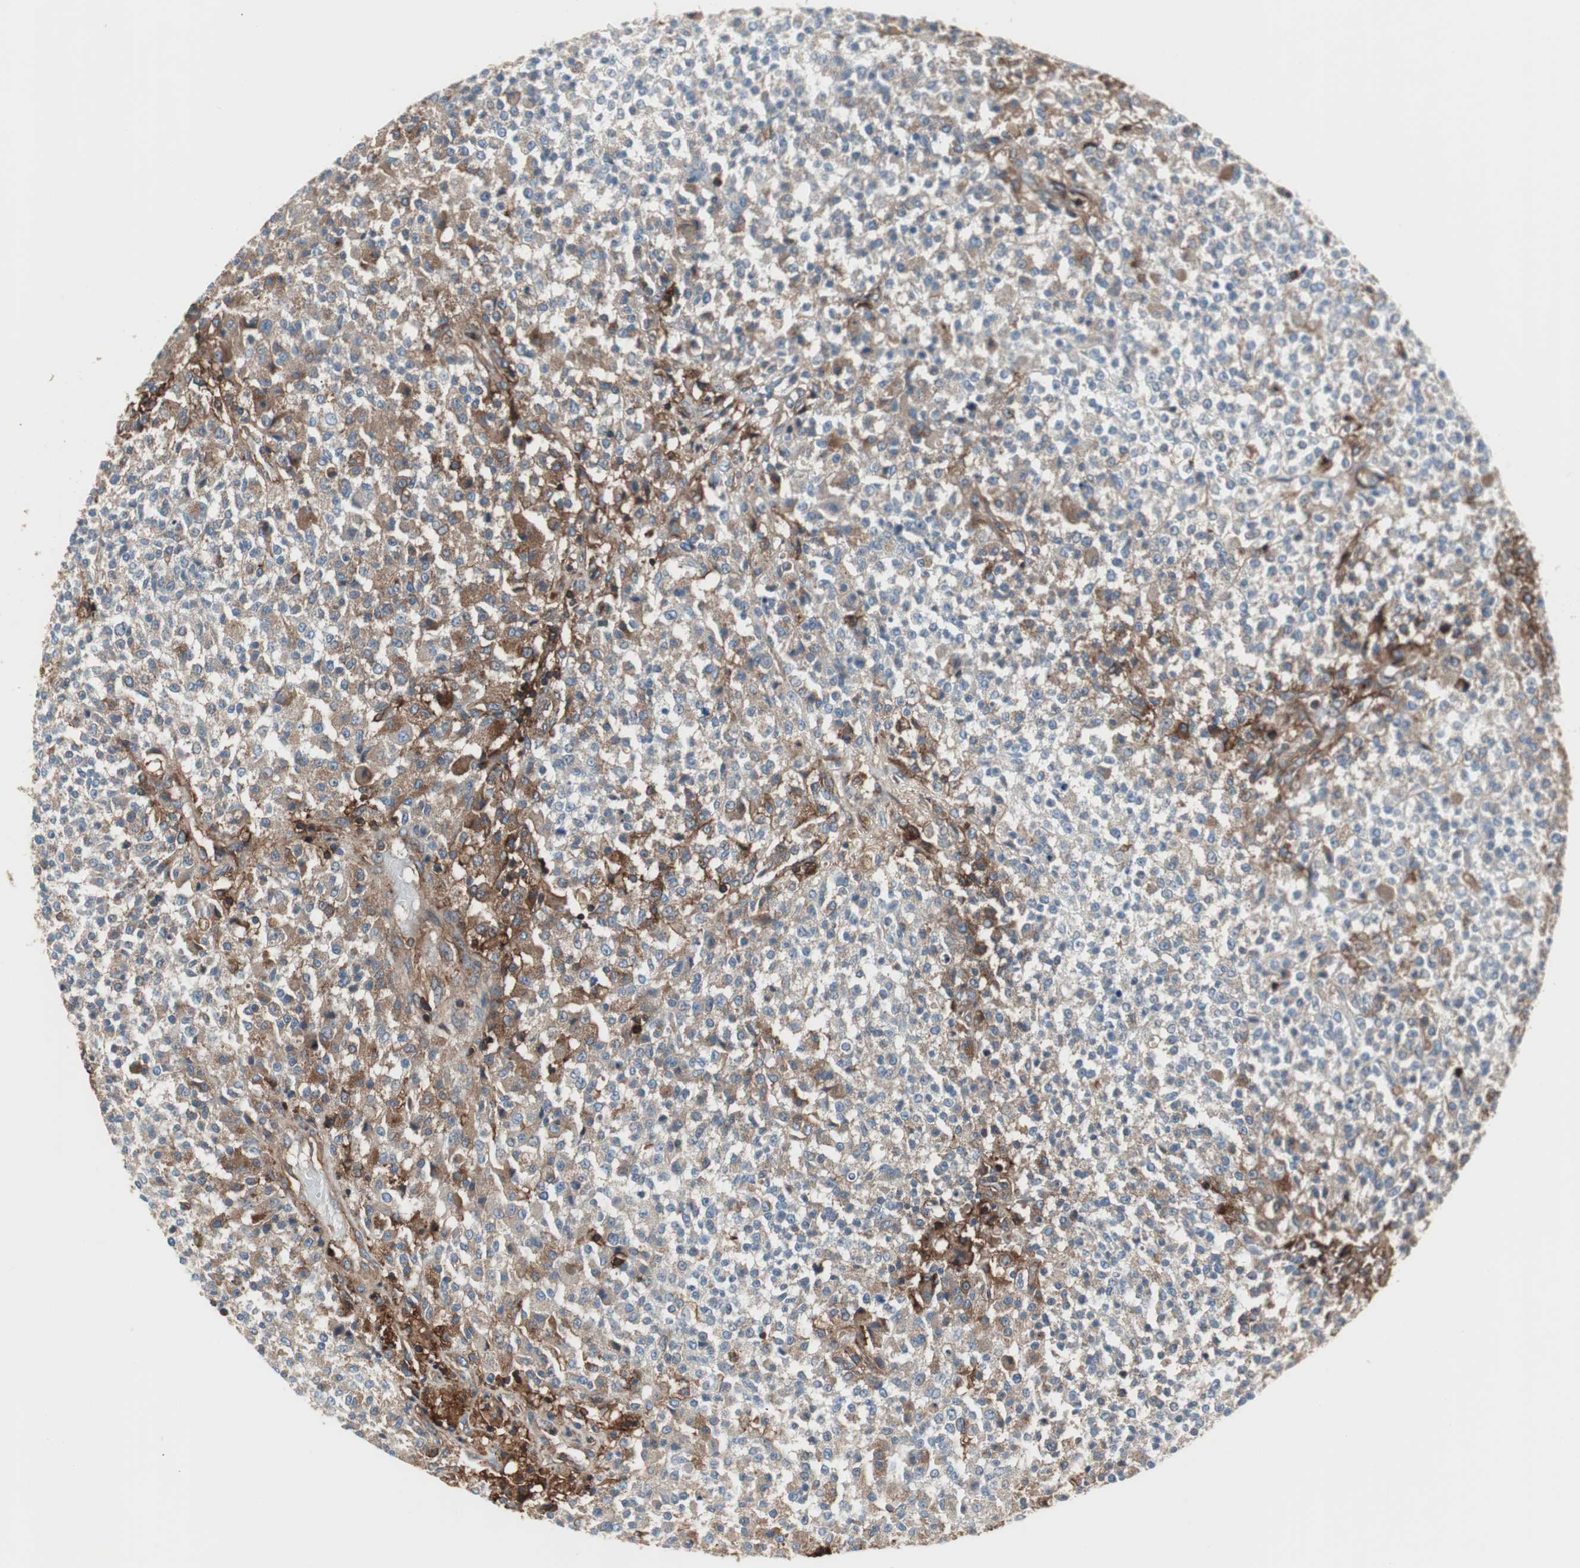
{"staining": {"intensity": "weak", "quantity": "25%-75%", "location": "cytoplasmic/membranous"}, "tissue": "testis cancer", "cell_type": "Tumor cells", "image_type": "cancer", "snomed": [{"axis": "morphology", "description": "Seminoma, NOS"}, {"axis": "topography", "description": "Testis"}], "caption": "Immunohistochemistry (DAB) staining of human testis cancer (seminoma) exhibits weak cytoplasmic/membranous protein staining in approximately 25%-75% of tumor cells. Using DAB (3,3'-diaminobenzidine) (brown) and hematoxylin (blue) stains, captured at high magnification using brightfield microscopy.", "gene": "B2M", "patient": {"sex": "male", "age": 59}}